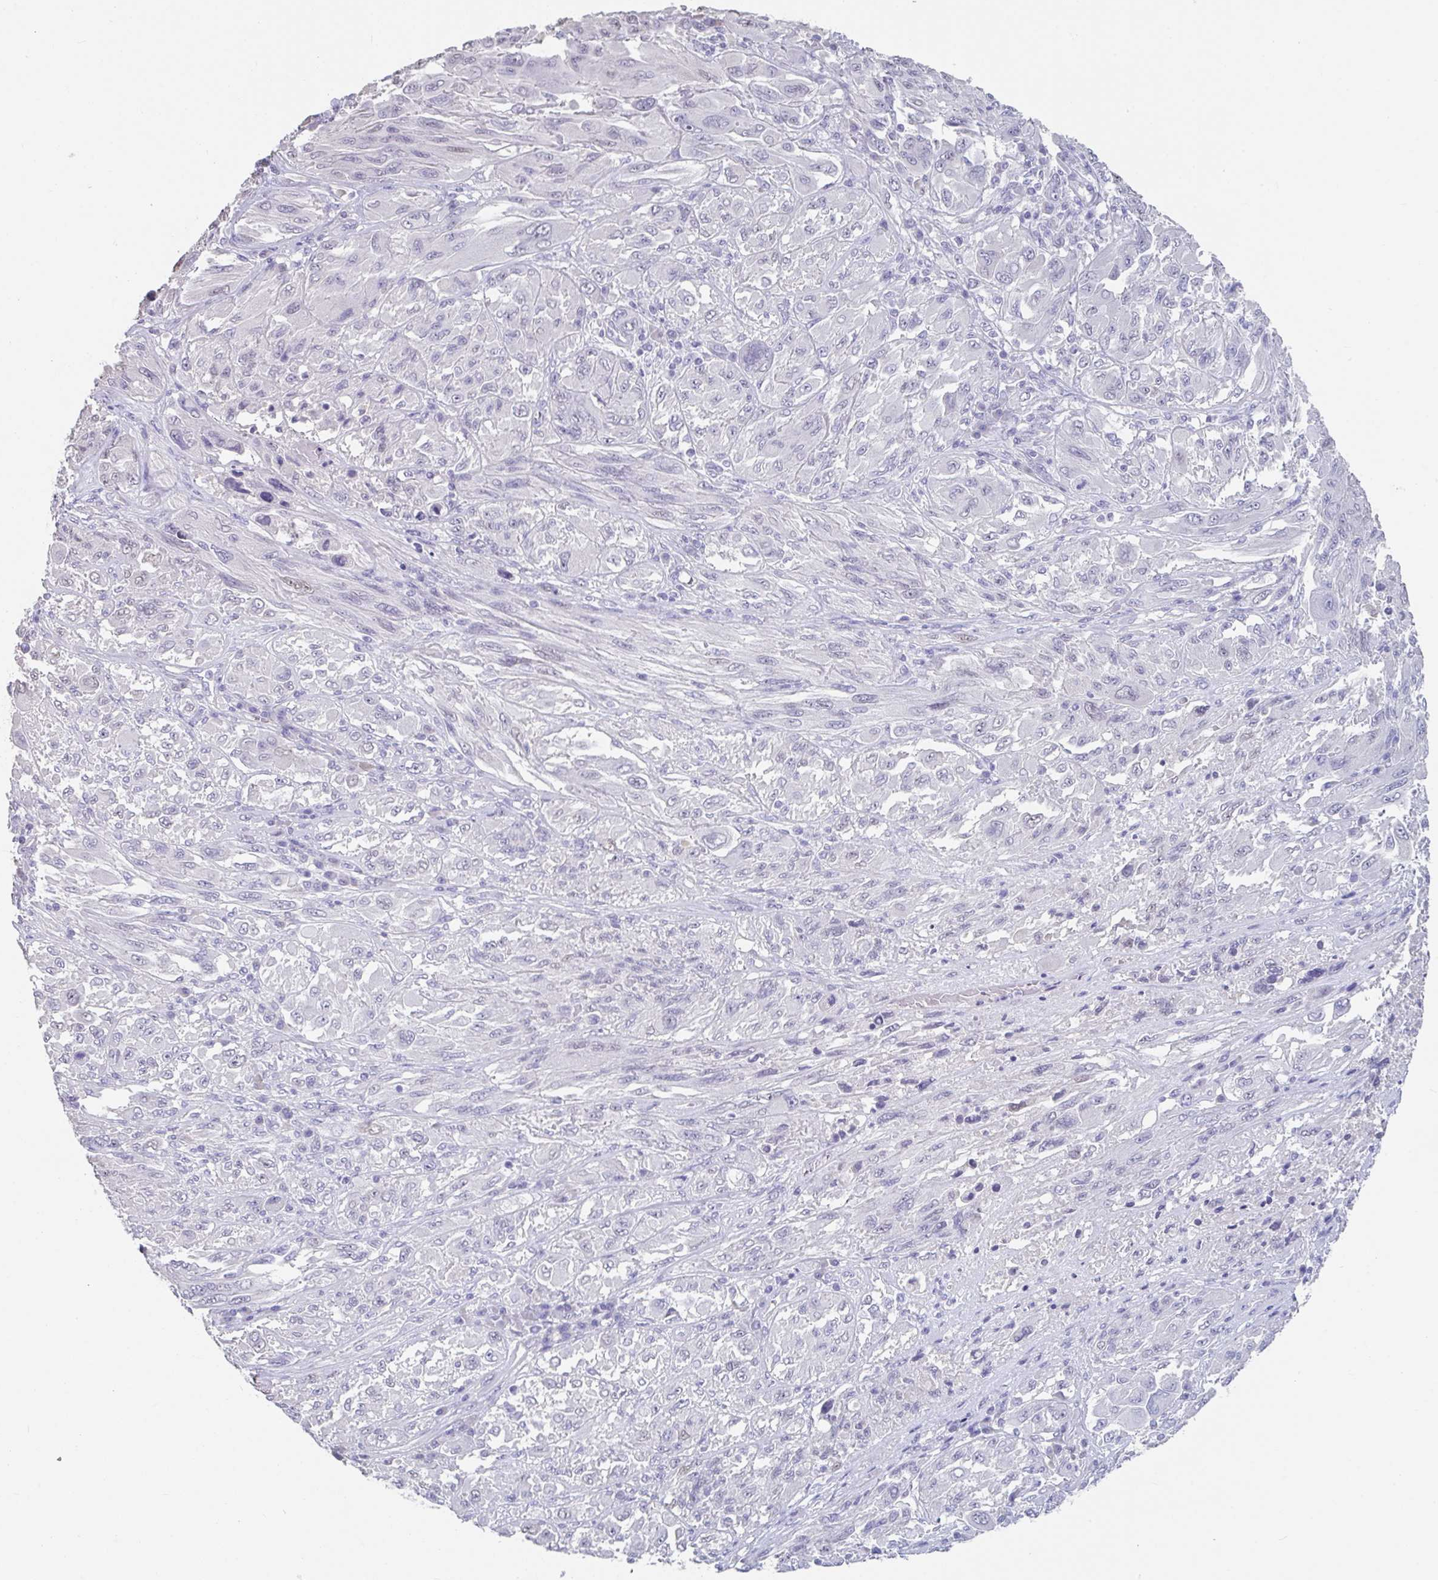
{"staining": {"intensity": "negative", "quantity": "none", "location": "none"}, "tissue": "melanoma", "cell_type": "Tumor cells", "image_type": "cancer", "snomed": [{"axis": "morphology", "description": "Malignant melanoma, NOS"}, {"axis": "topography", "description": "Skin"}], "caption": "This photomicrograph is of melanoma stained with IHC to label a protein in brown with the nuclei are counter-stained blue. There is no staining in tumor cells. (DAB (3,3'-diaminobenzidine) immunohistochemistry (IHC) visualized using brightfield microscopy, high magnification).", "gene": "SLC44A4", "patient": {"sex": "female", "age": 91}}